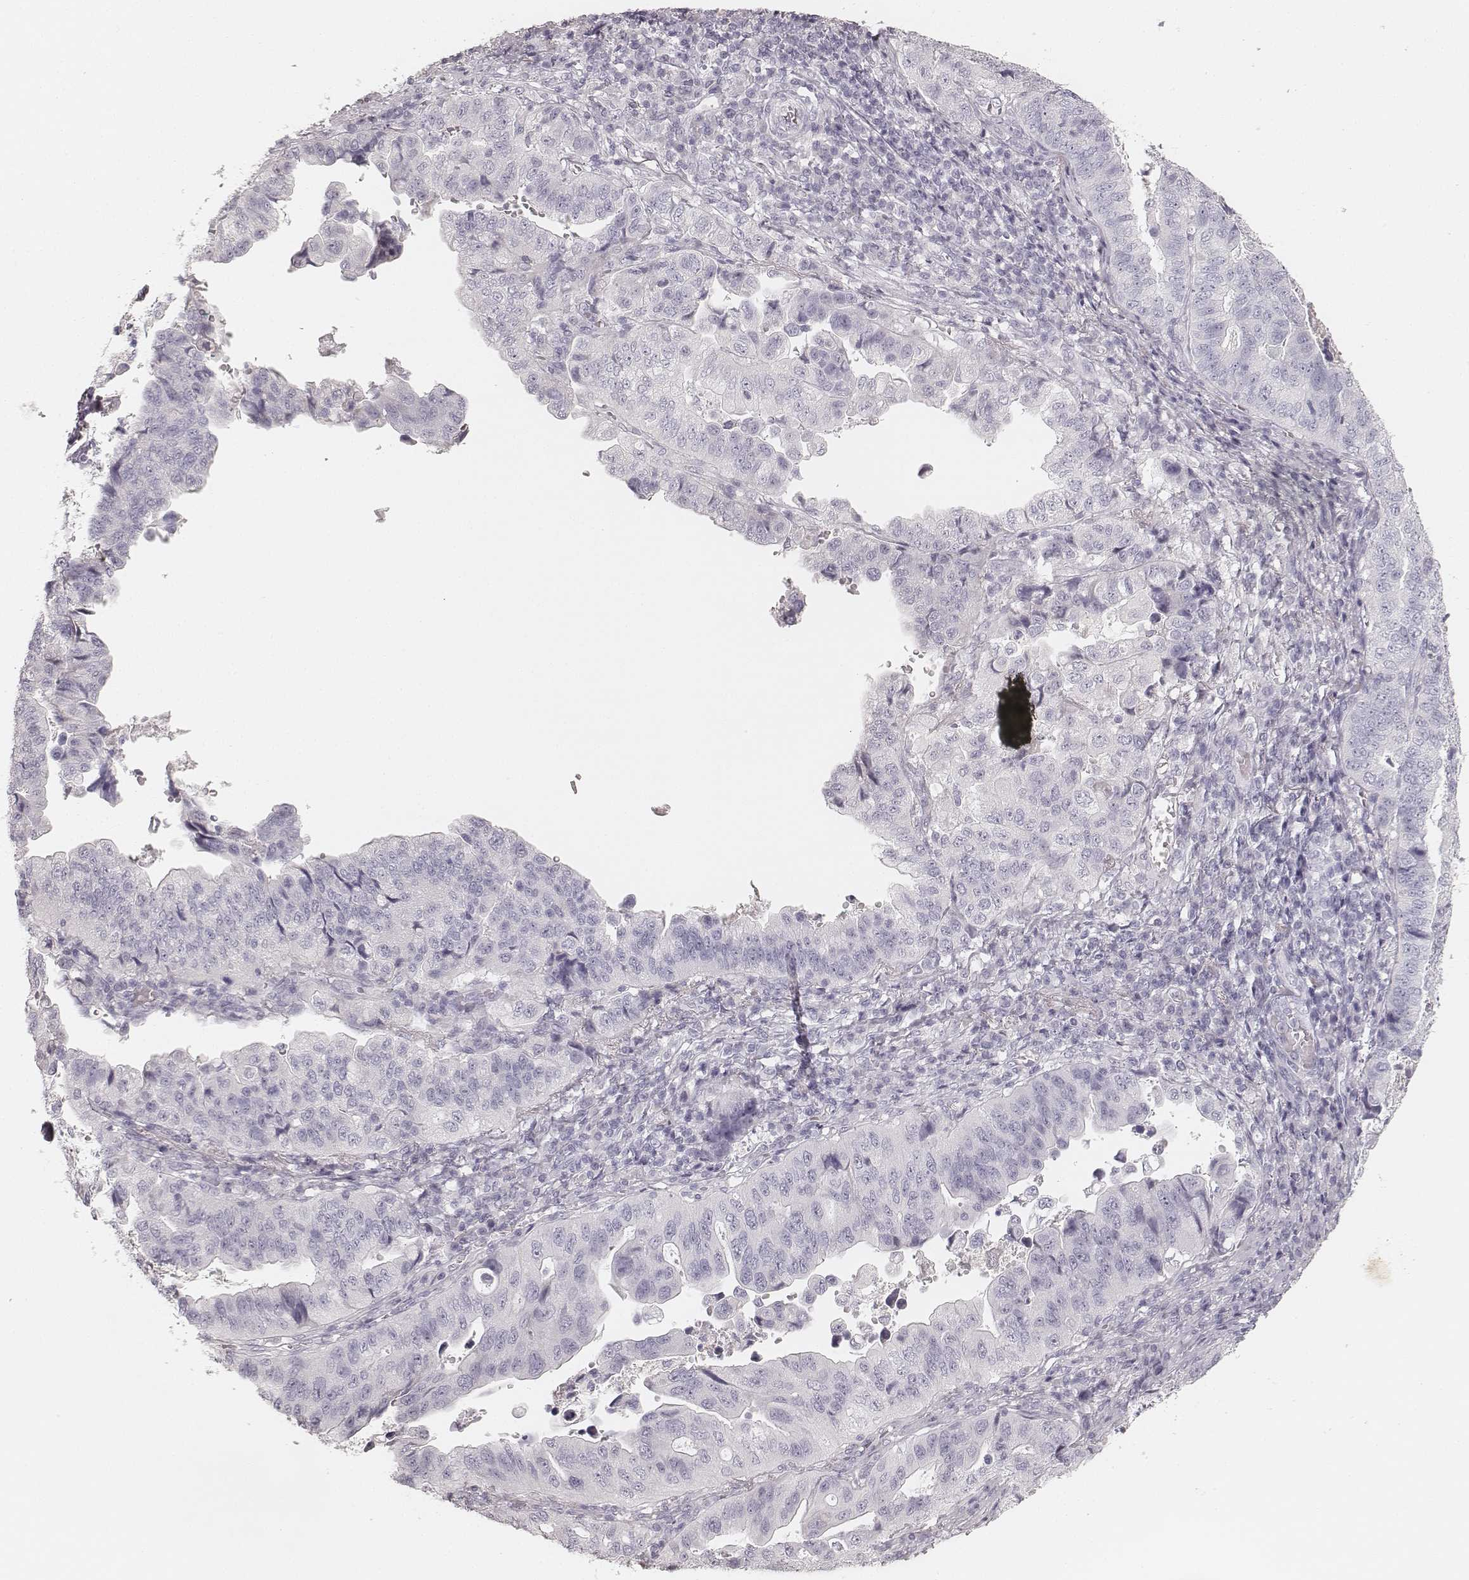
{"staining": {"intensity": "negative", "quantity": "none", "location": "none"}, "tissue": "stomach cancer", "cell_type": "Tumor cells", "image_type": "cancer", "snomed": [{"axis": "morphology", "description": "Adenocarcinoma, NOS"}, {"axis": "topography", "description": "Stomach, upper"}], "caption": "Tumor cells show no significant staining in stomach cancer.", "gene": "KRT31", "patient": {"sex": "female", "age": 67}}